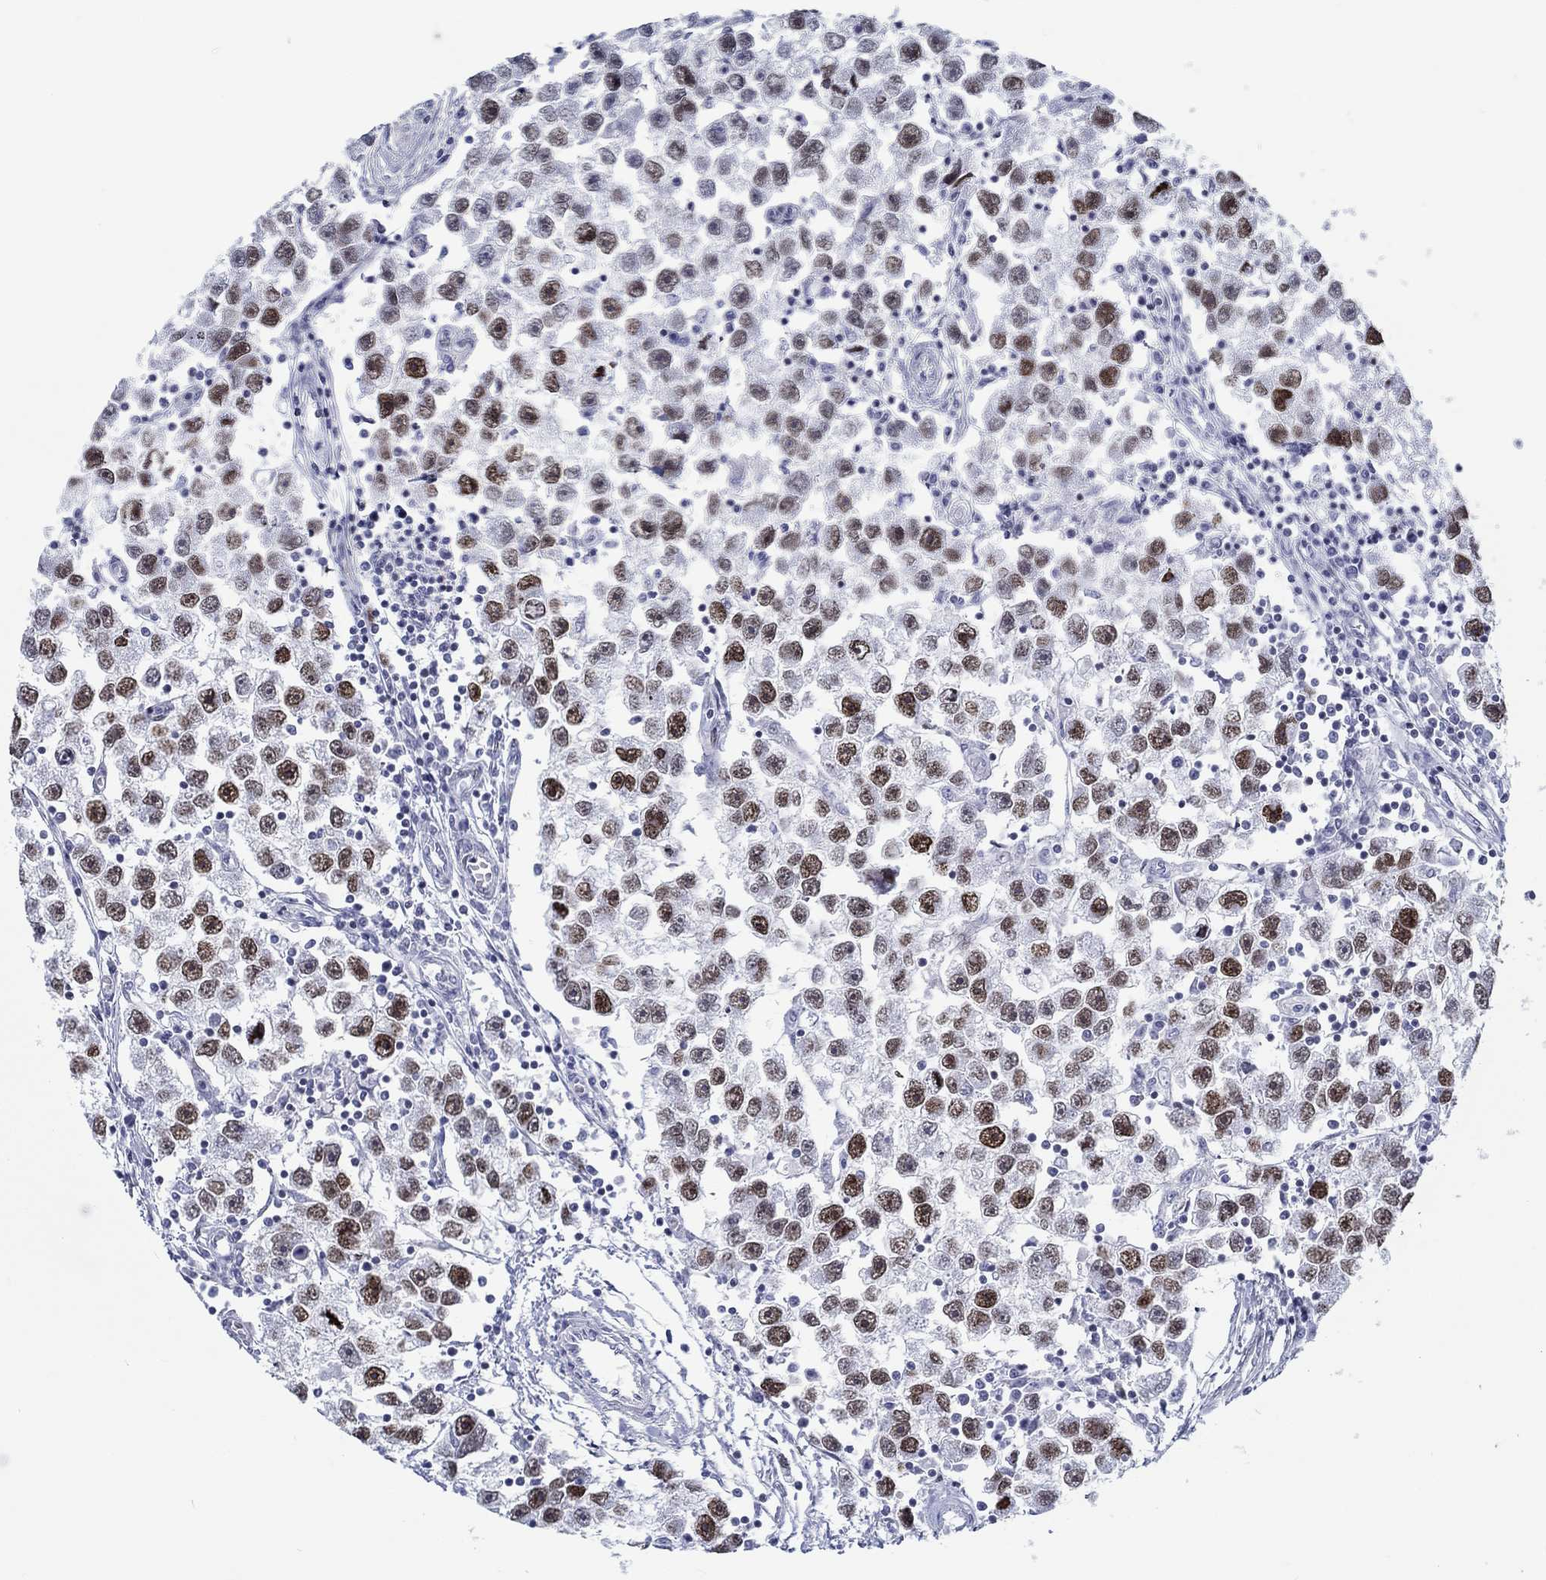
{"staining": {"intensity": "strong", "quantity": "25%-75%", "location": "nuclear"}, "tissue": "testis cancer", "cell_type": "Tumor cells", "image_type": "cancer", "snomed": [{"axis": "morphology", "description": "Seminoma, NOS"}, {"axis": "topography", "description": "Testis"}], "caption": "Immunohistochemistry (DAB (3,3'-diaminobenzidine)) staining of testis cancer shows strong nuclear protein staining in about 25%-75% of tumor cells.", "gene": "H1-1", "patient": {"sex": "male", "age": 30}}